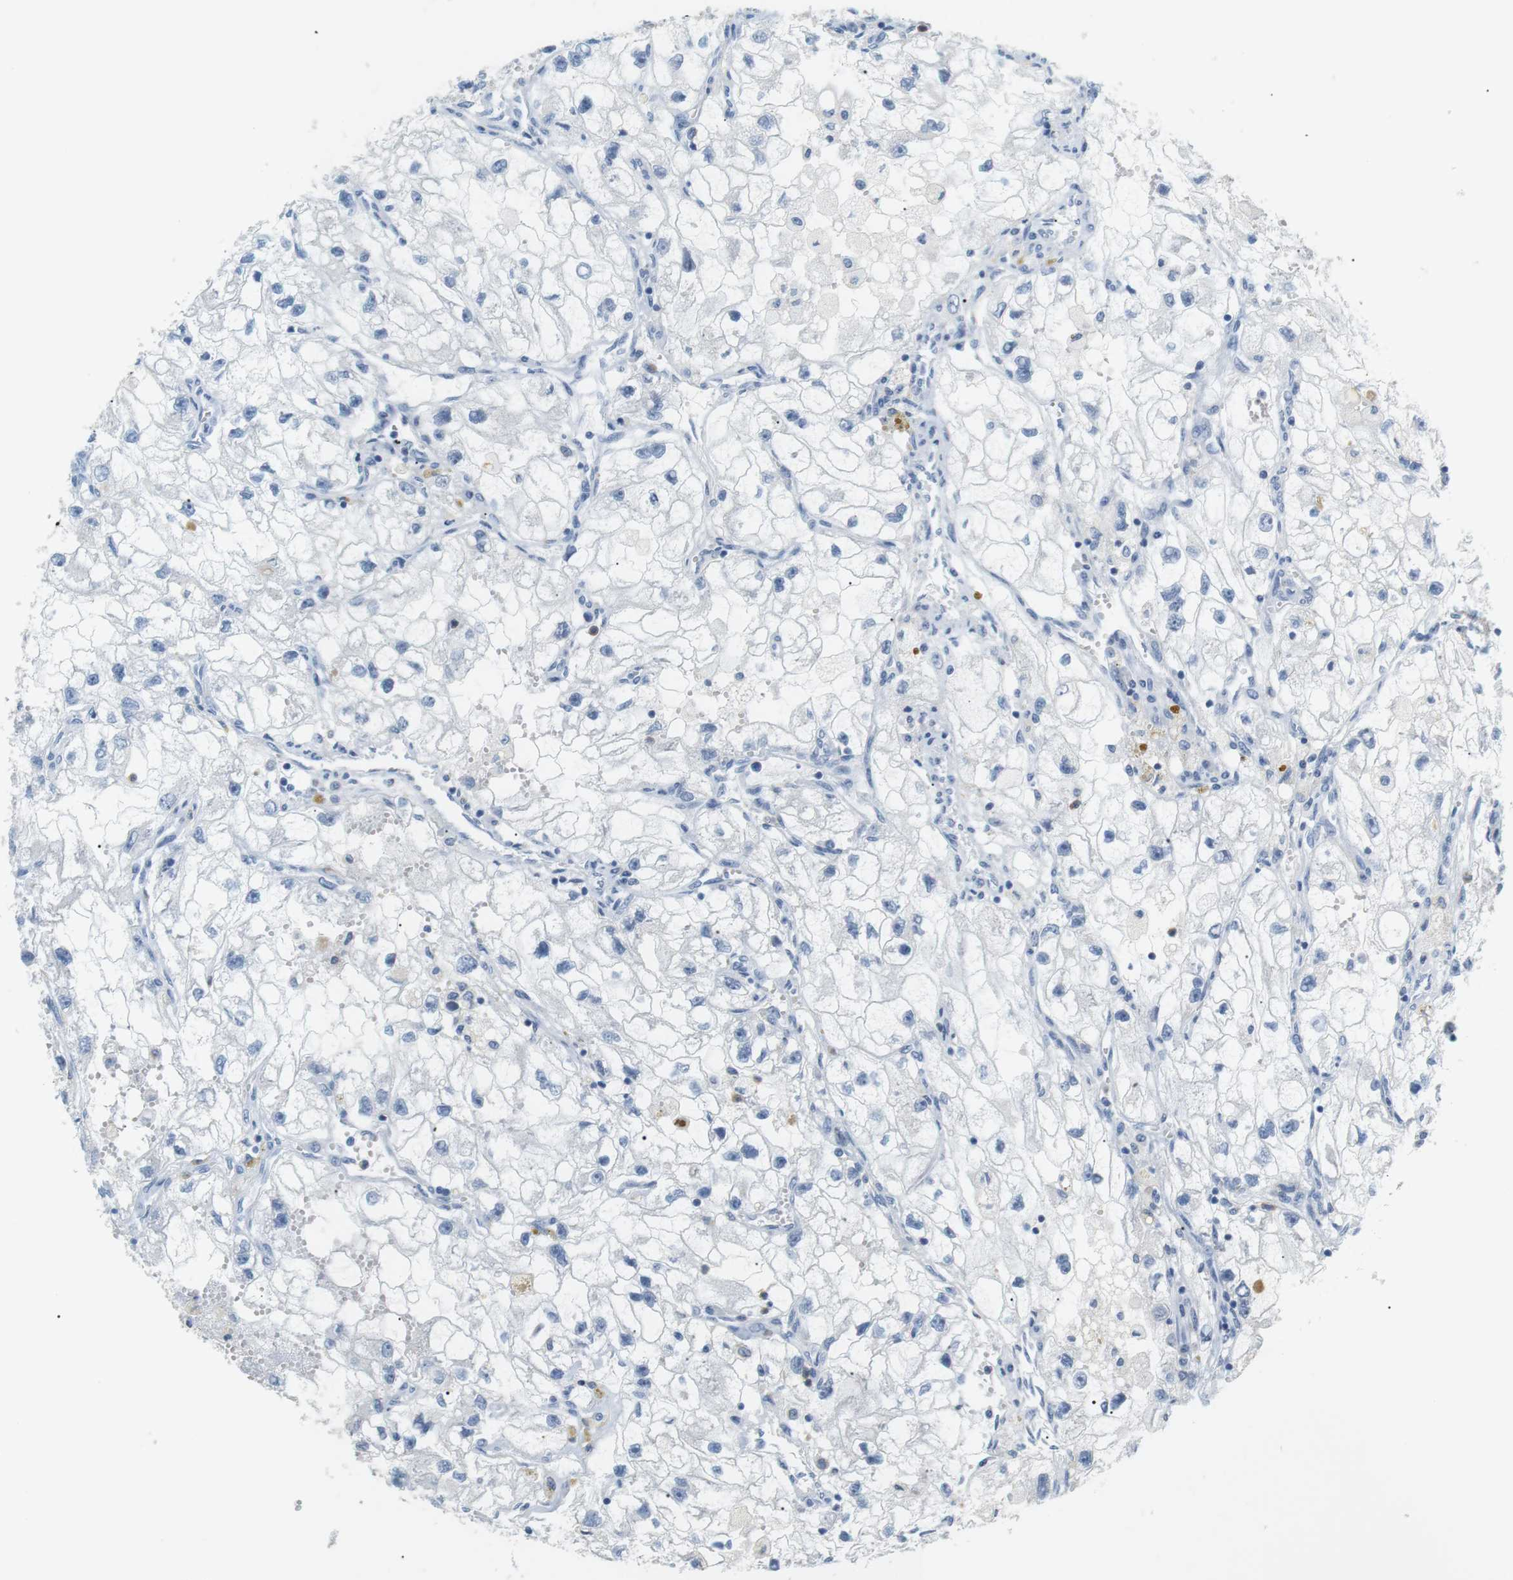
{"staining": {"intensity": "negative", "quantity": "none", "location": "none"}, "tissue": "renal cancer", "cell_type": "Tumor cells", "image_type": "cancer", "snomed": [{"axis": "morphology", "description": "Adenocarcinoma, NOS"}, {"axis": "topography", "description": "Kidney"}], "caption": "The image demonstrates no staining of tumor cells in renal cancer (adenocarcinoma). (DAB (3,3'-diaminobenzidine) immunohistochemistry, high magnification).", "gene": "CD300E", "patient": {"sex": "female", "age": 70}}